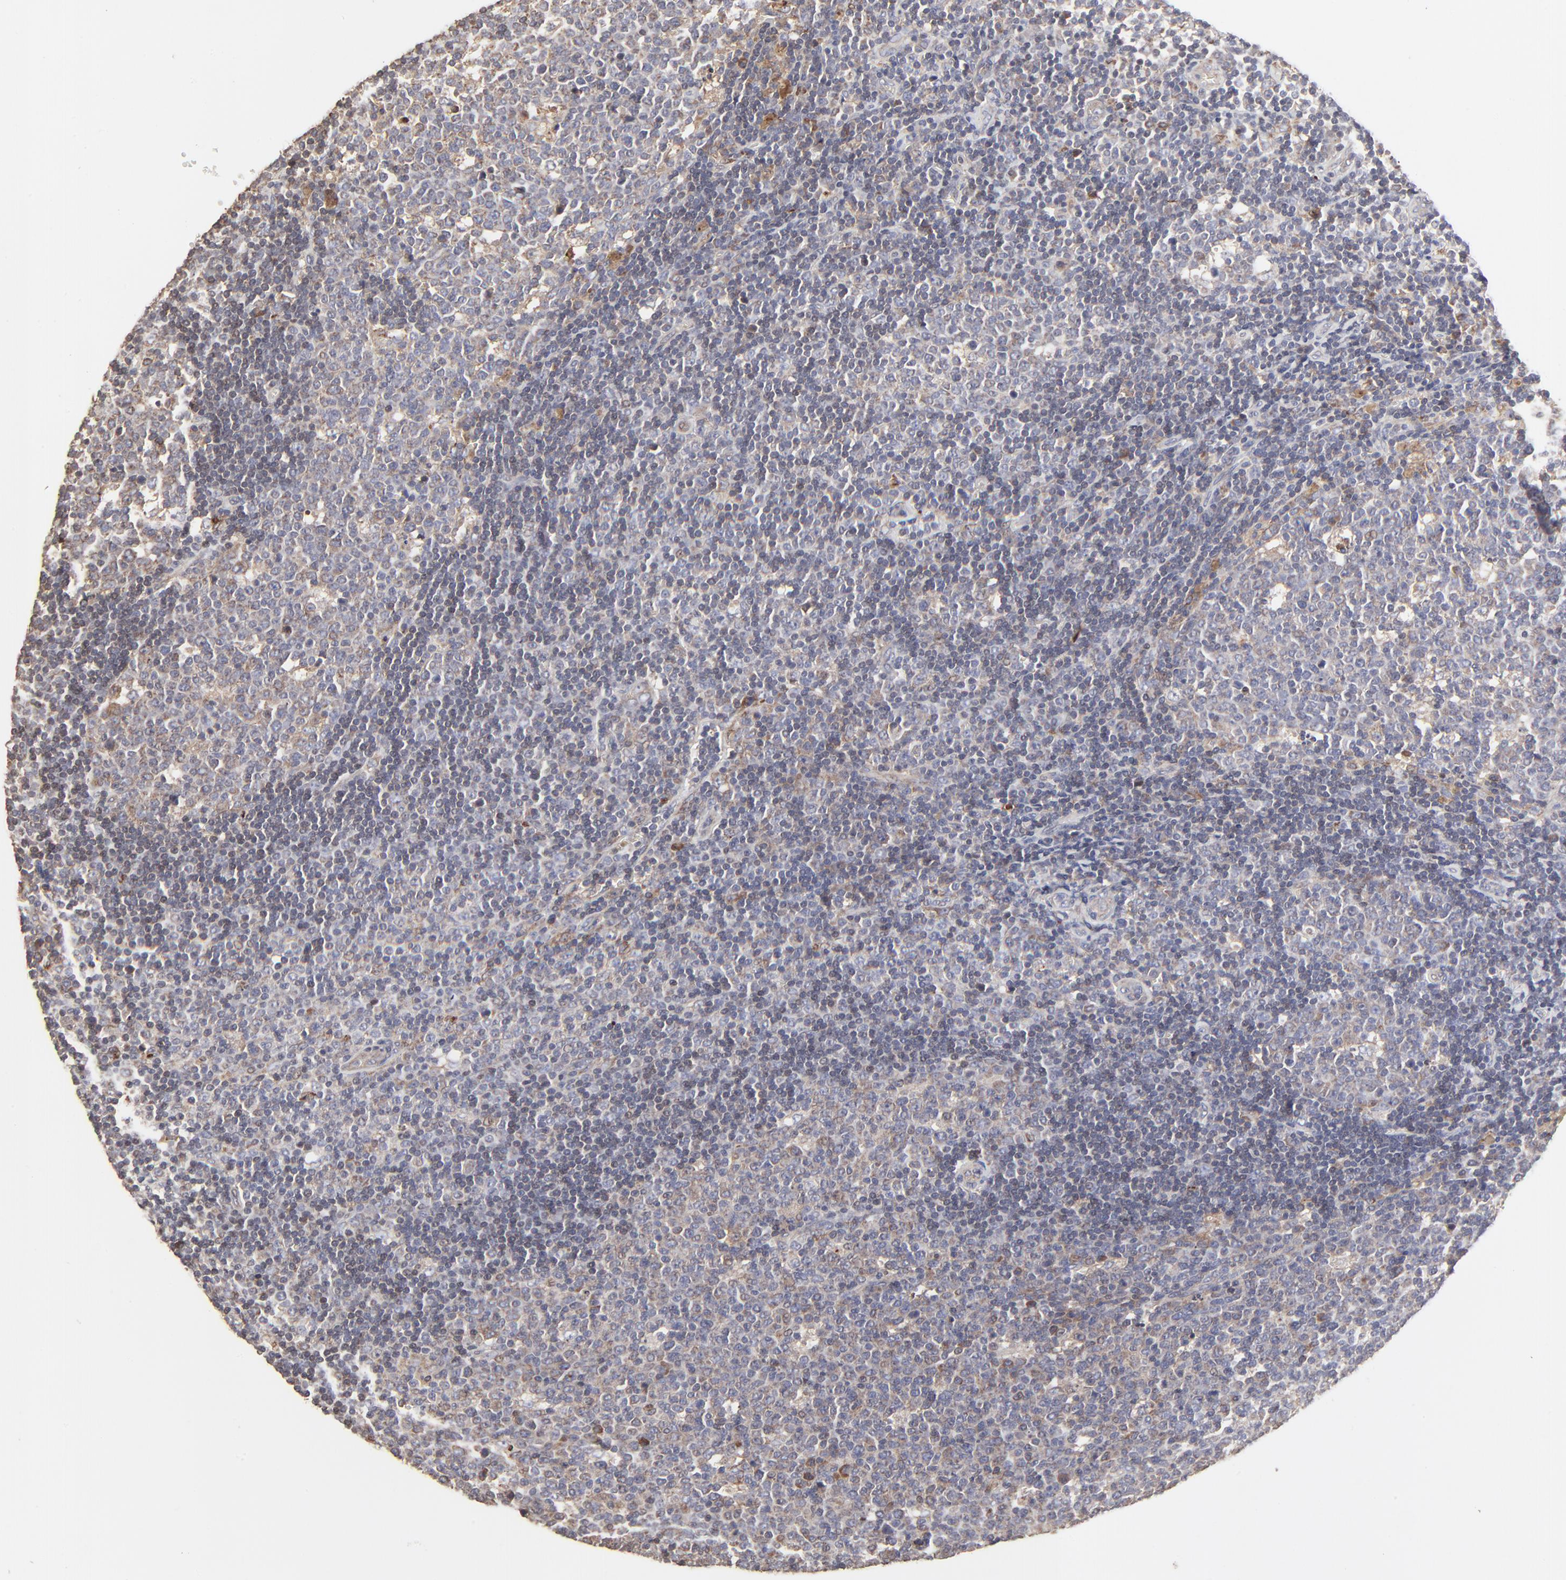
{"staining": {"intensity": "moderate", "quantity": "25%-75%", "location": "cytoplasmic/membranous"}, "tissue": "lymph node", "cell_type": "Germinal center cells", "image_type": "normal", "snomed": [{"axis": "morphology", "description": "Normal tissue, NOS"}, {"axis": "topography", "description": "Lymph node"}, {"axis": "topography", "description": "Salivary gland"}], "caption": "This micrograph demonstrates immunohistochemistry staining of unremarkable lymph node, with medium moderate cytoplasmic/membranous expression in approximately 25%-75% of germinal center cells.", "gene": "ELP2", "patient": {"sex": "male", "age": 8}}